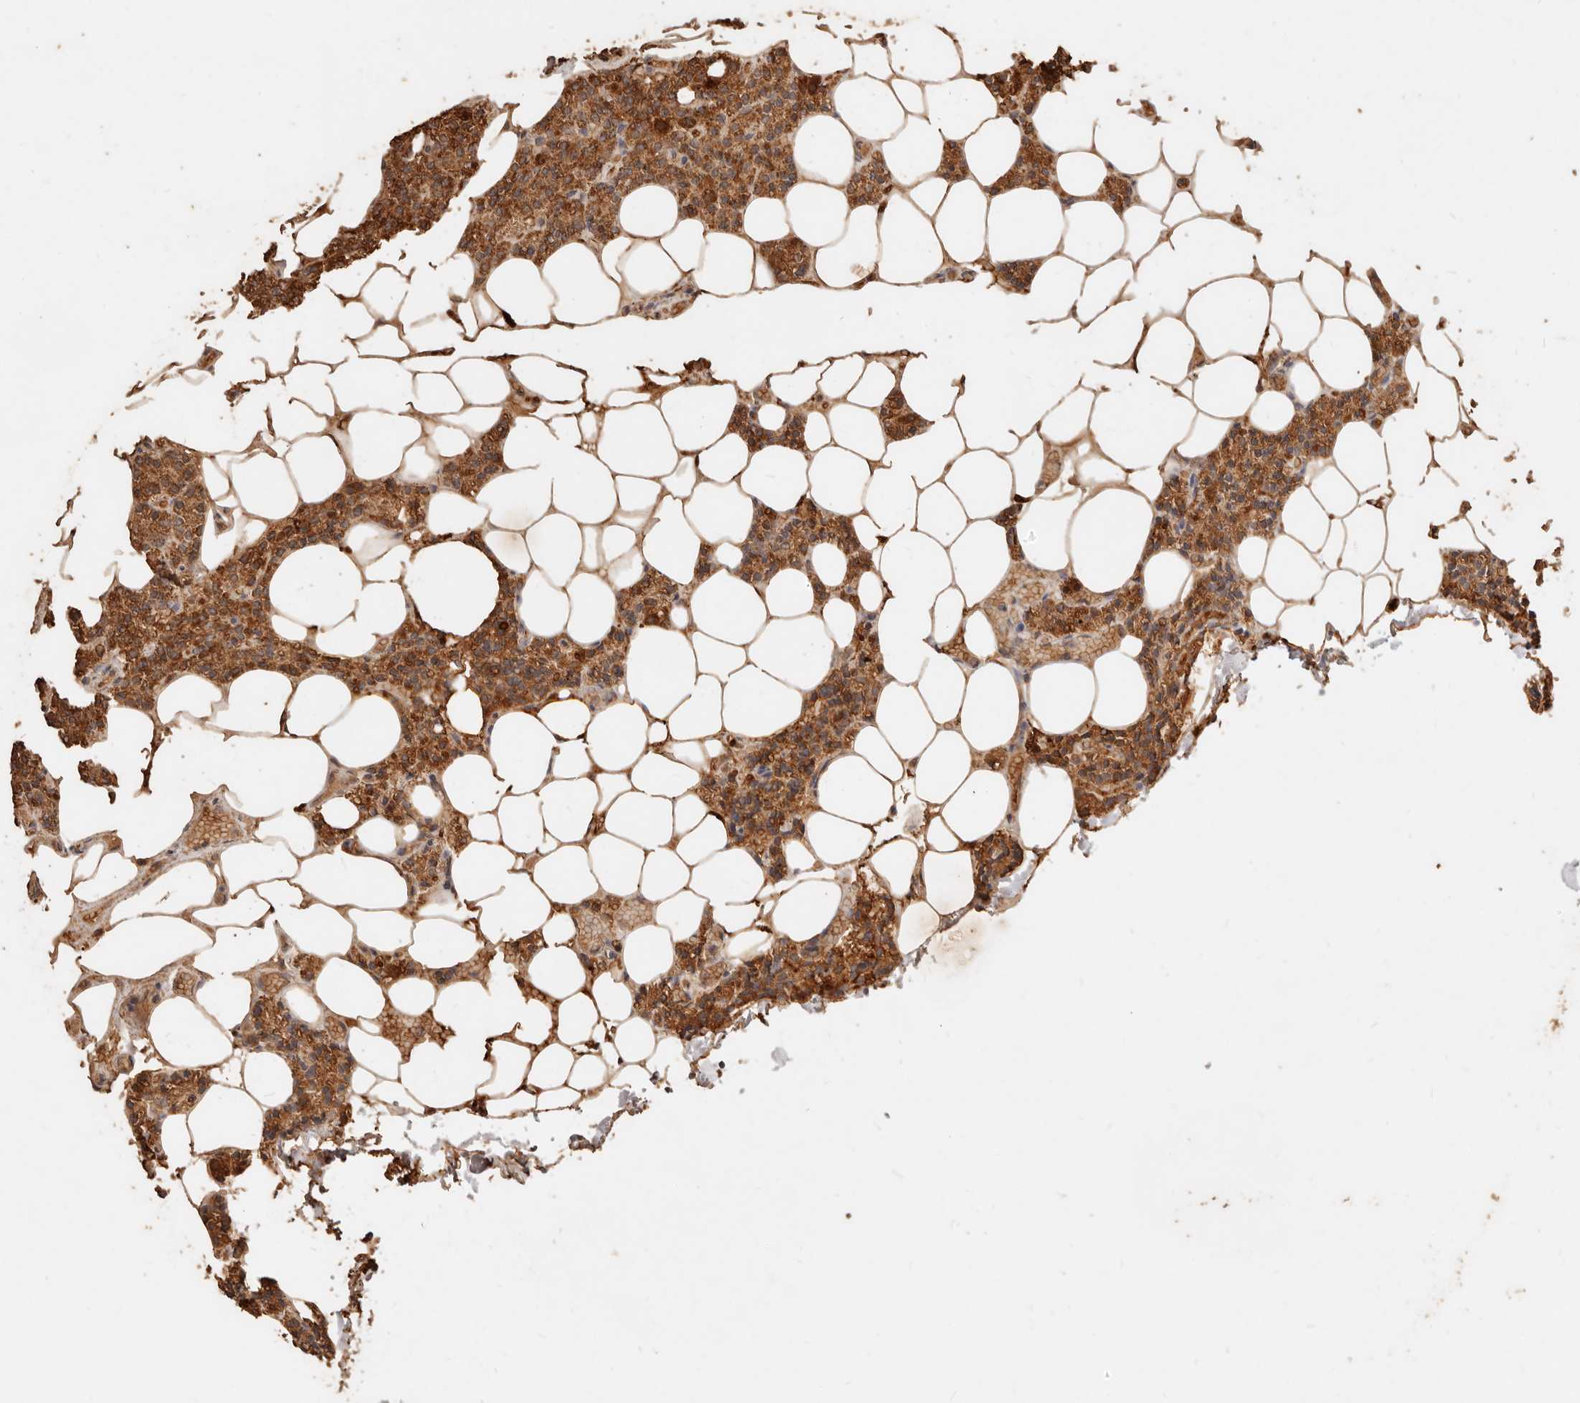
{"staining": {"intensity": "moderate", "quantity": ">75%", "location": "cytoplasmic/membranous"}, "tissue": "parathyroid gland", "cell_type": "Glandular cells", "image_type": "normal", "snomed": [{"axis": "morphology", "description": "Normal tissue, NOS"}, {"axis": "topography", "description": "Parathyroid gland"}], "caption": "Parathyroid gland stained with DAB immunohistochemistry (IHC) displays medium levels of moderate cytoplasmic/membranous staining in approximately >75% of glandular cells.", "gene": "FAM180B", "patient": {"sex": "male", "age": 75}}